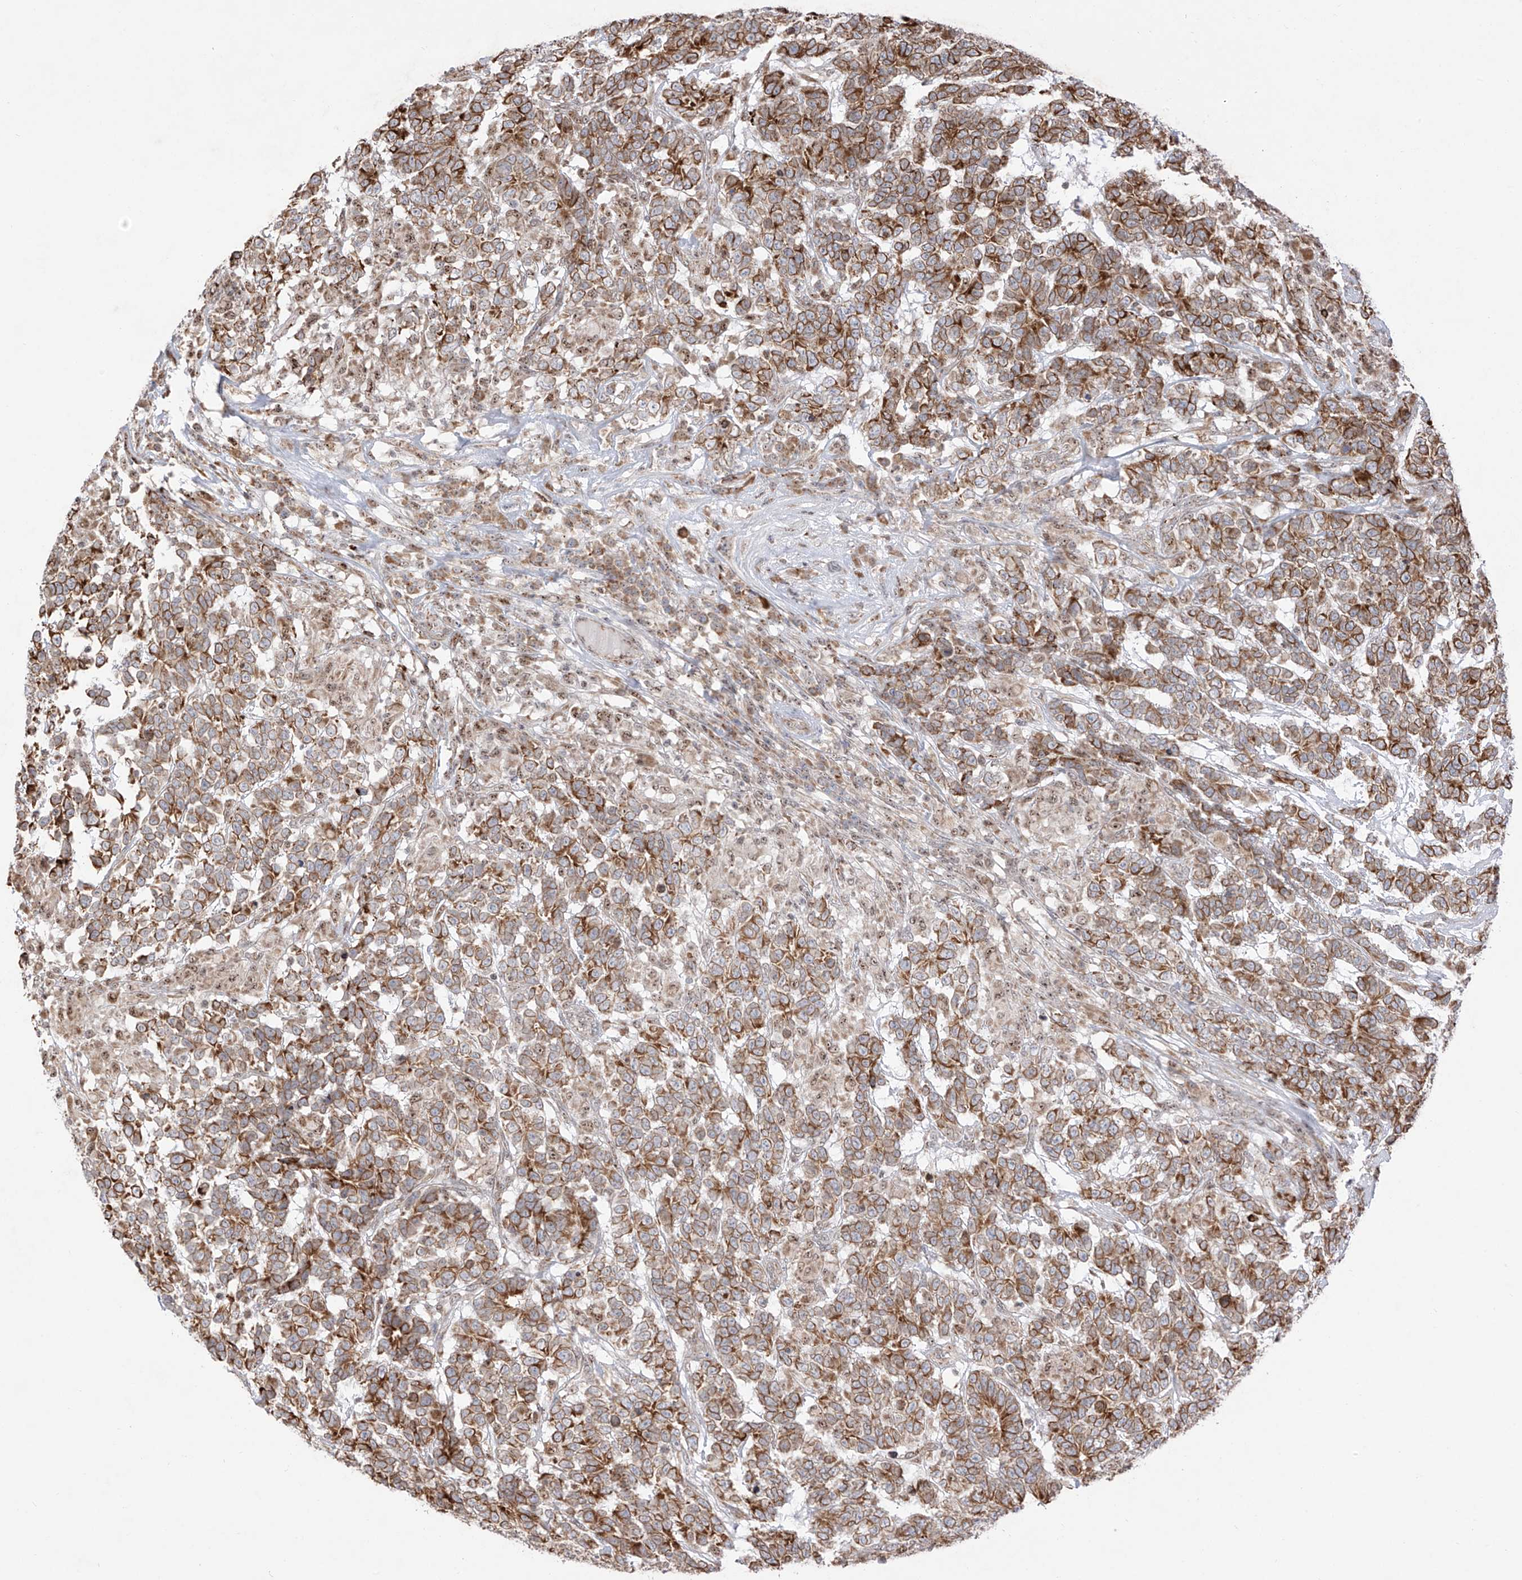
{"staining": {"intensity": "strong", "quantity": "25%-75%", "location": "cytoplasmic/membranous"}, "tissue": "testis cancer", "cell_type": "Tumor cells", "image_type": "cancer", "snomed": [{"axis": "morphology", "description": "Carcinoma, Embryonal, NOS"}, {"axis": "topography", "description": "Testis"}], "caption": "Immunohistochemical staining of testis cancer (embryonal carcinoma) demonstrates high levels of strong cytoplasmic/membranous protein expression in about 25%-75% of tumor cells. Ihc stains the protein in brown and the nuclei are stained blue.", "gene": "ZBTB8A", "patient": {"sex": "male", "age": 26}}